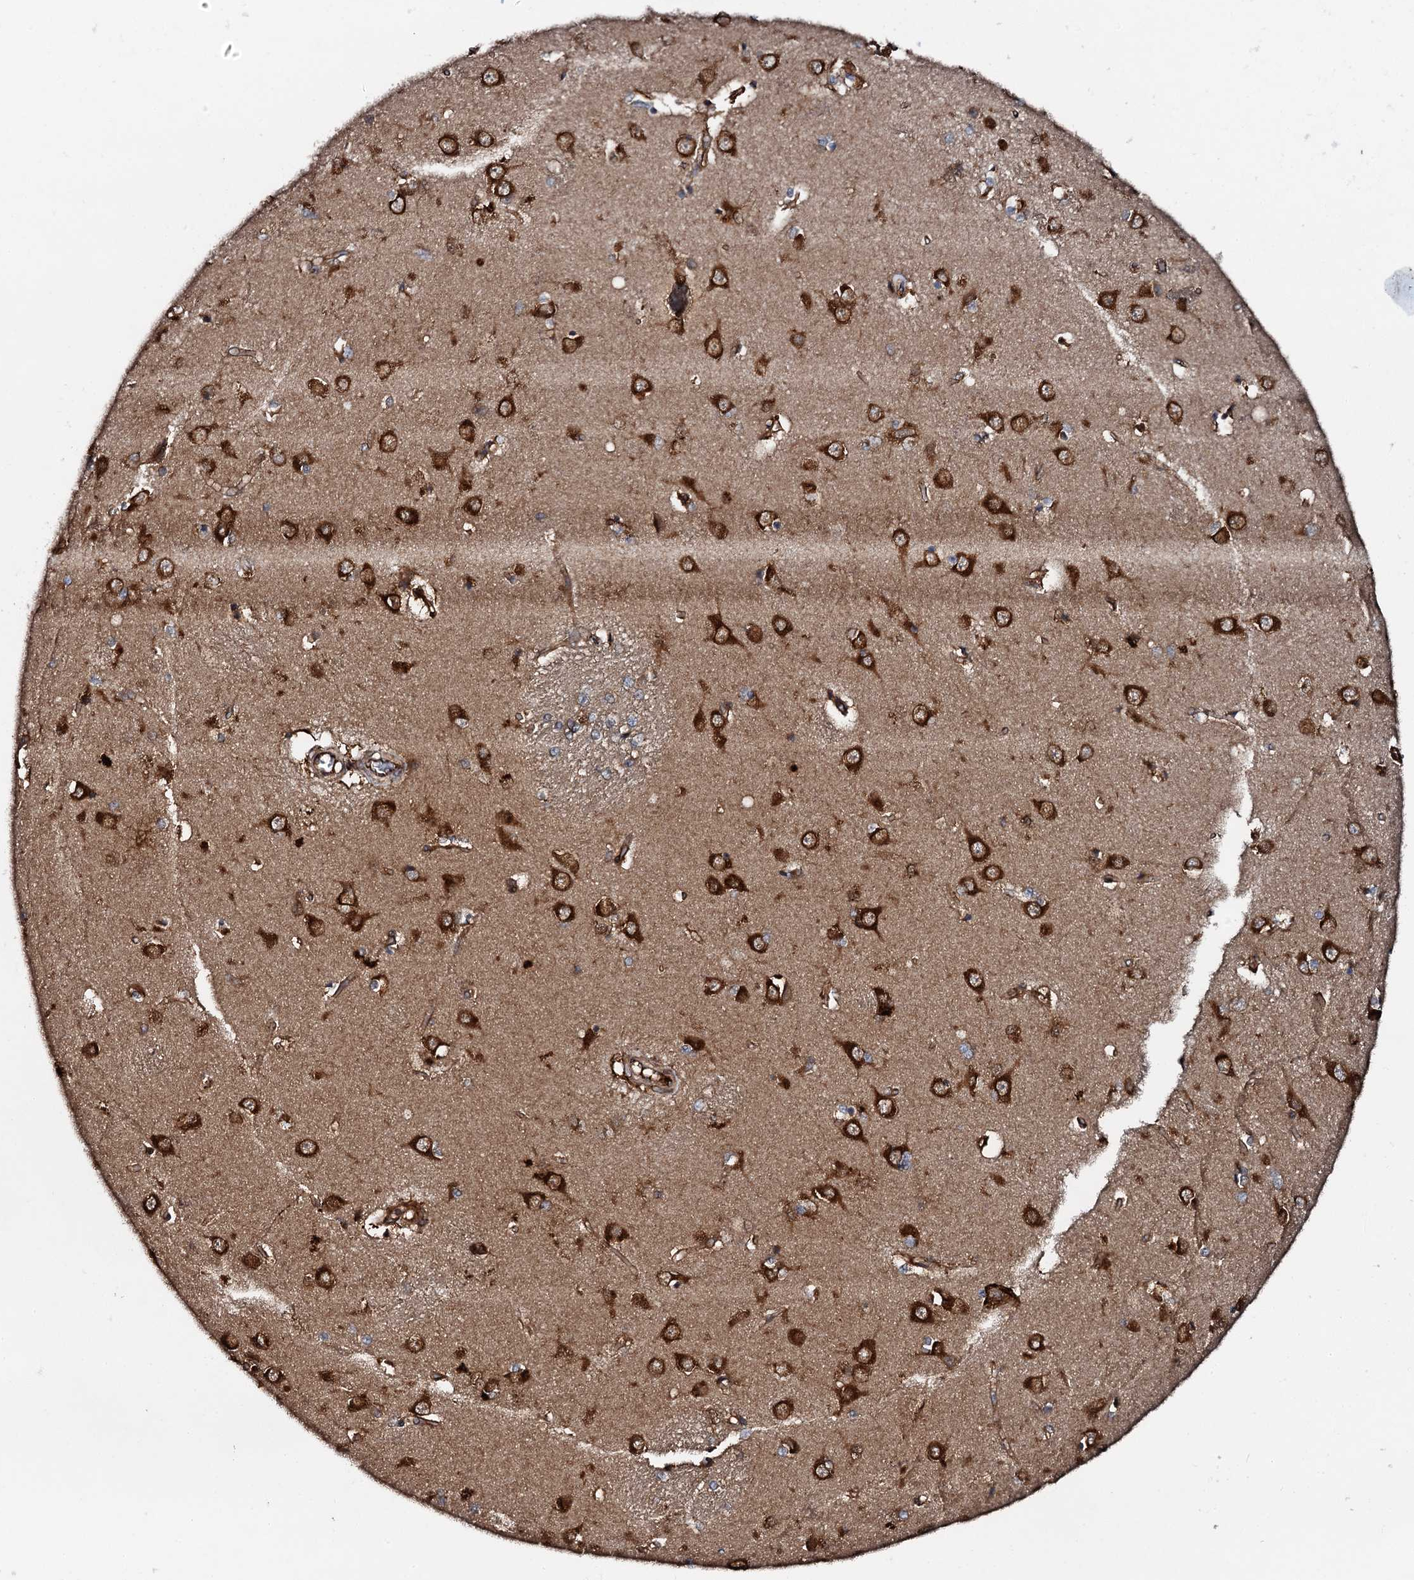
{"staining": {"intensity": "moderate", "quantity": "<25%", "location": "cytoplasmic/membranous"}, "tissue": "caudate", "cell_type": "Glial cells", "image_type": "normal", "snomed": [{"axis": "morphology", "description": "Normal tissue, NOS"}, {"axis": "topography", "description": "Lateral ventricle wall"}], "caption": "A high-resolution histopathology image shows immunohistochemistry staining of normal caudate, which shows moderate cytoplasmic/membranous expression in about <25% of glial cells.", "gene": "FLYWCH1", "patient": {"sex": "male", "age": 37}}